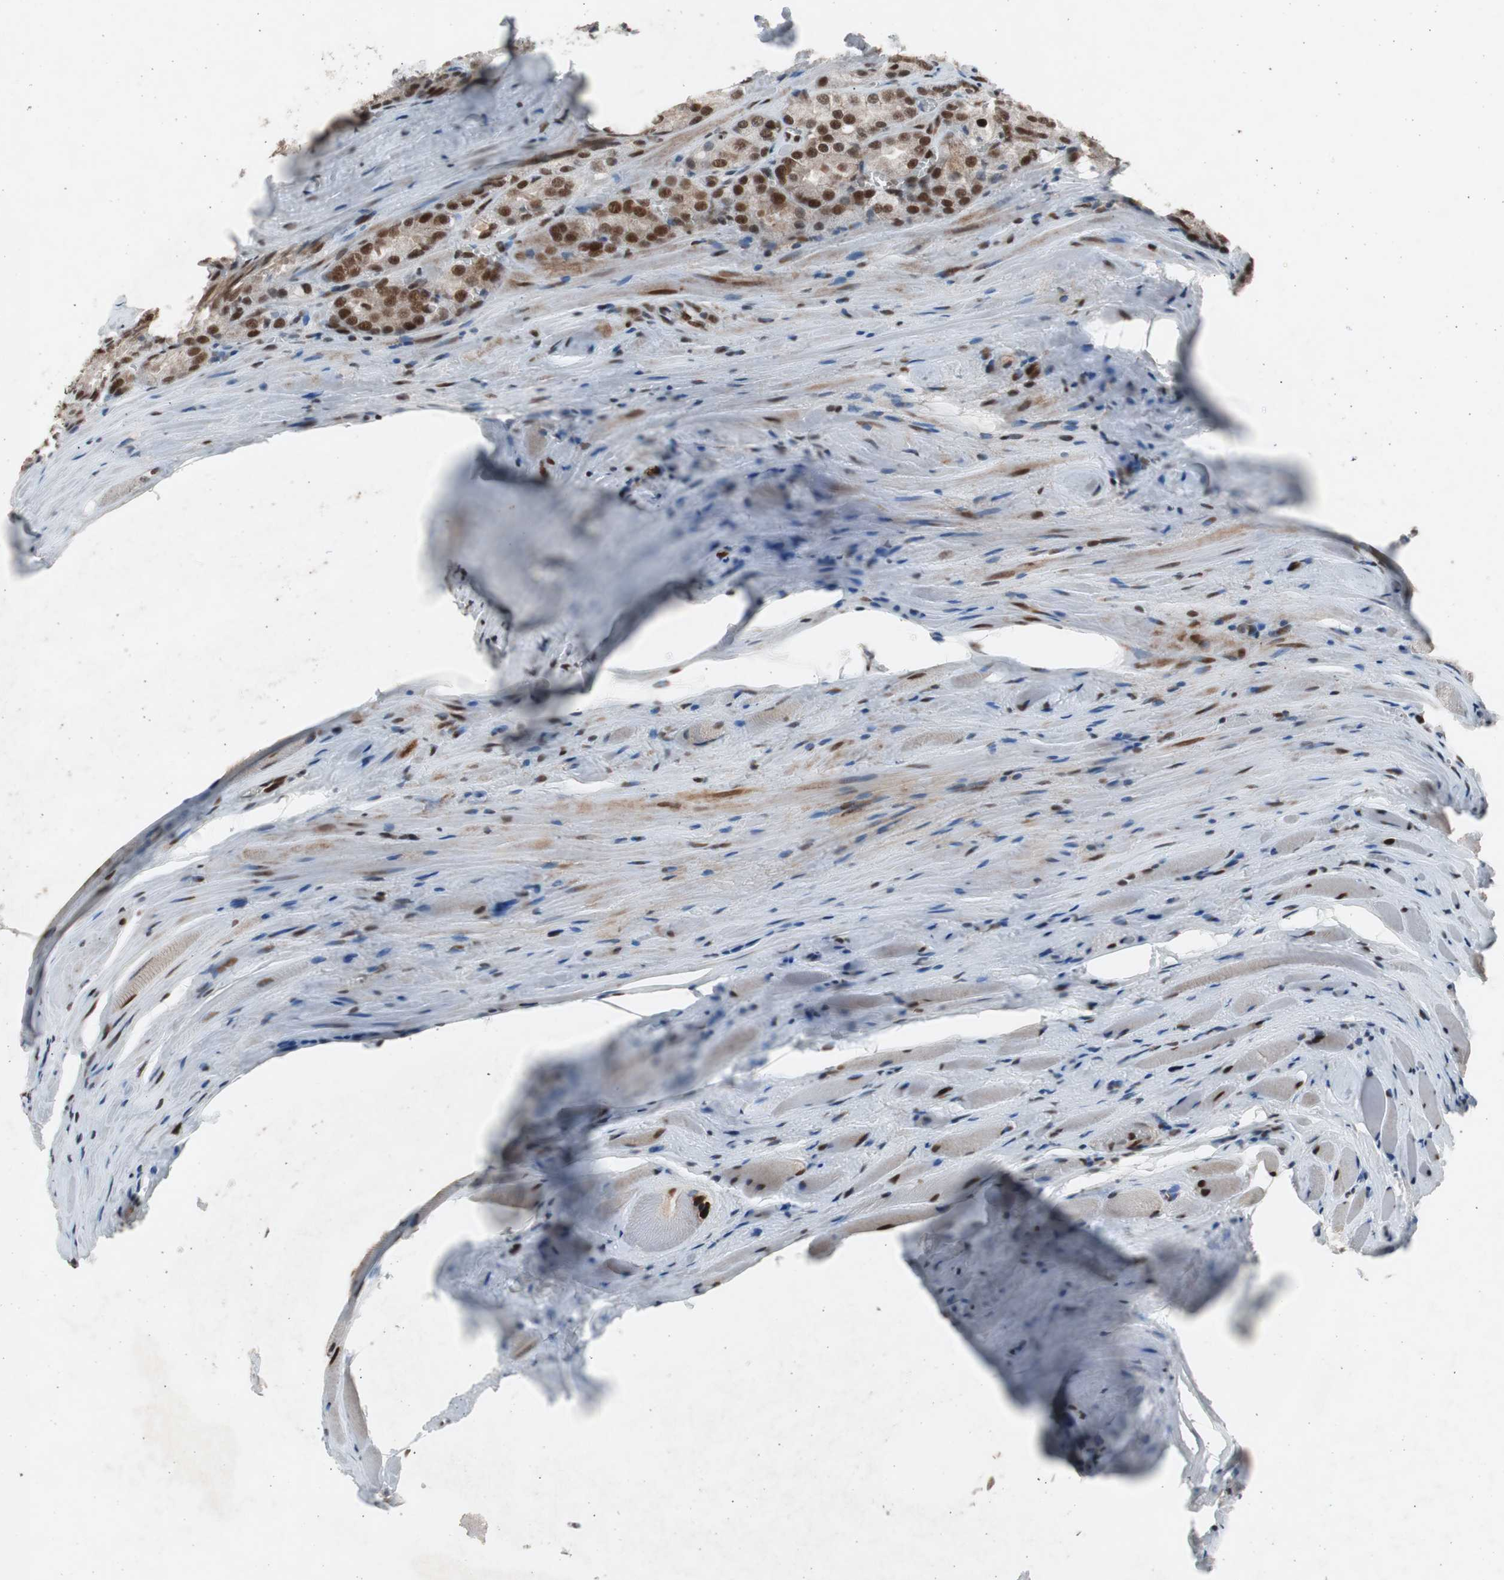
{"staining": {"intensity": "moderate", "quantity": ">75%", "location": "nuclear"}, "tissue": "prostate cancer", "cell_type": "Tumor cells", "image_type": "cancer", "snomed": [{"axis": "morphology", "description": "Adenocarcinoma, Low grade"}, {"axis": "topography", "description": "Prostate"}], "caption": "Immunohistochemistry micrograph of prostate cancer (adenocarcinoma (low-grade)) stained for a protein (brown), which demonstrates medium levels of moderate nuclear expression in approximately >75% of tumor cells.", "gene": "RPA1", "patient": {"sex": "male", "age": 64}}